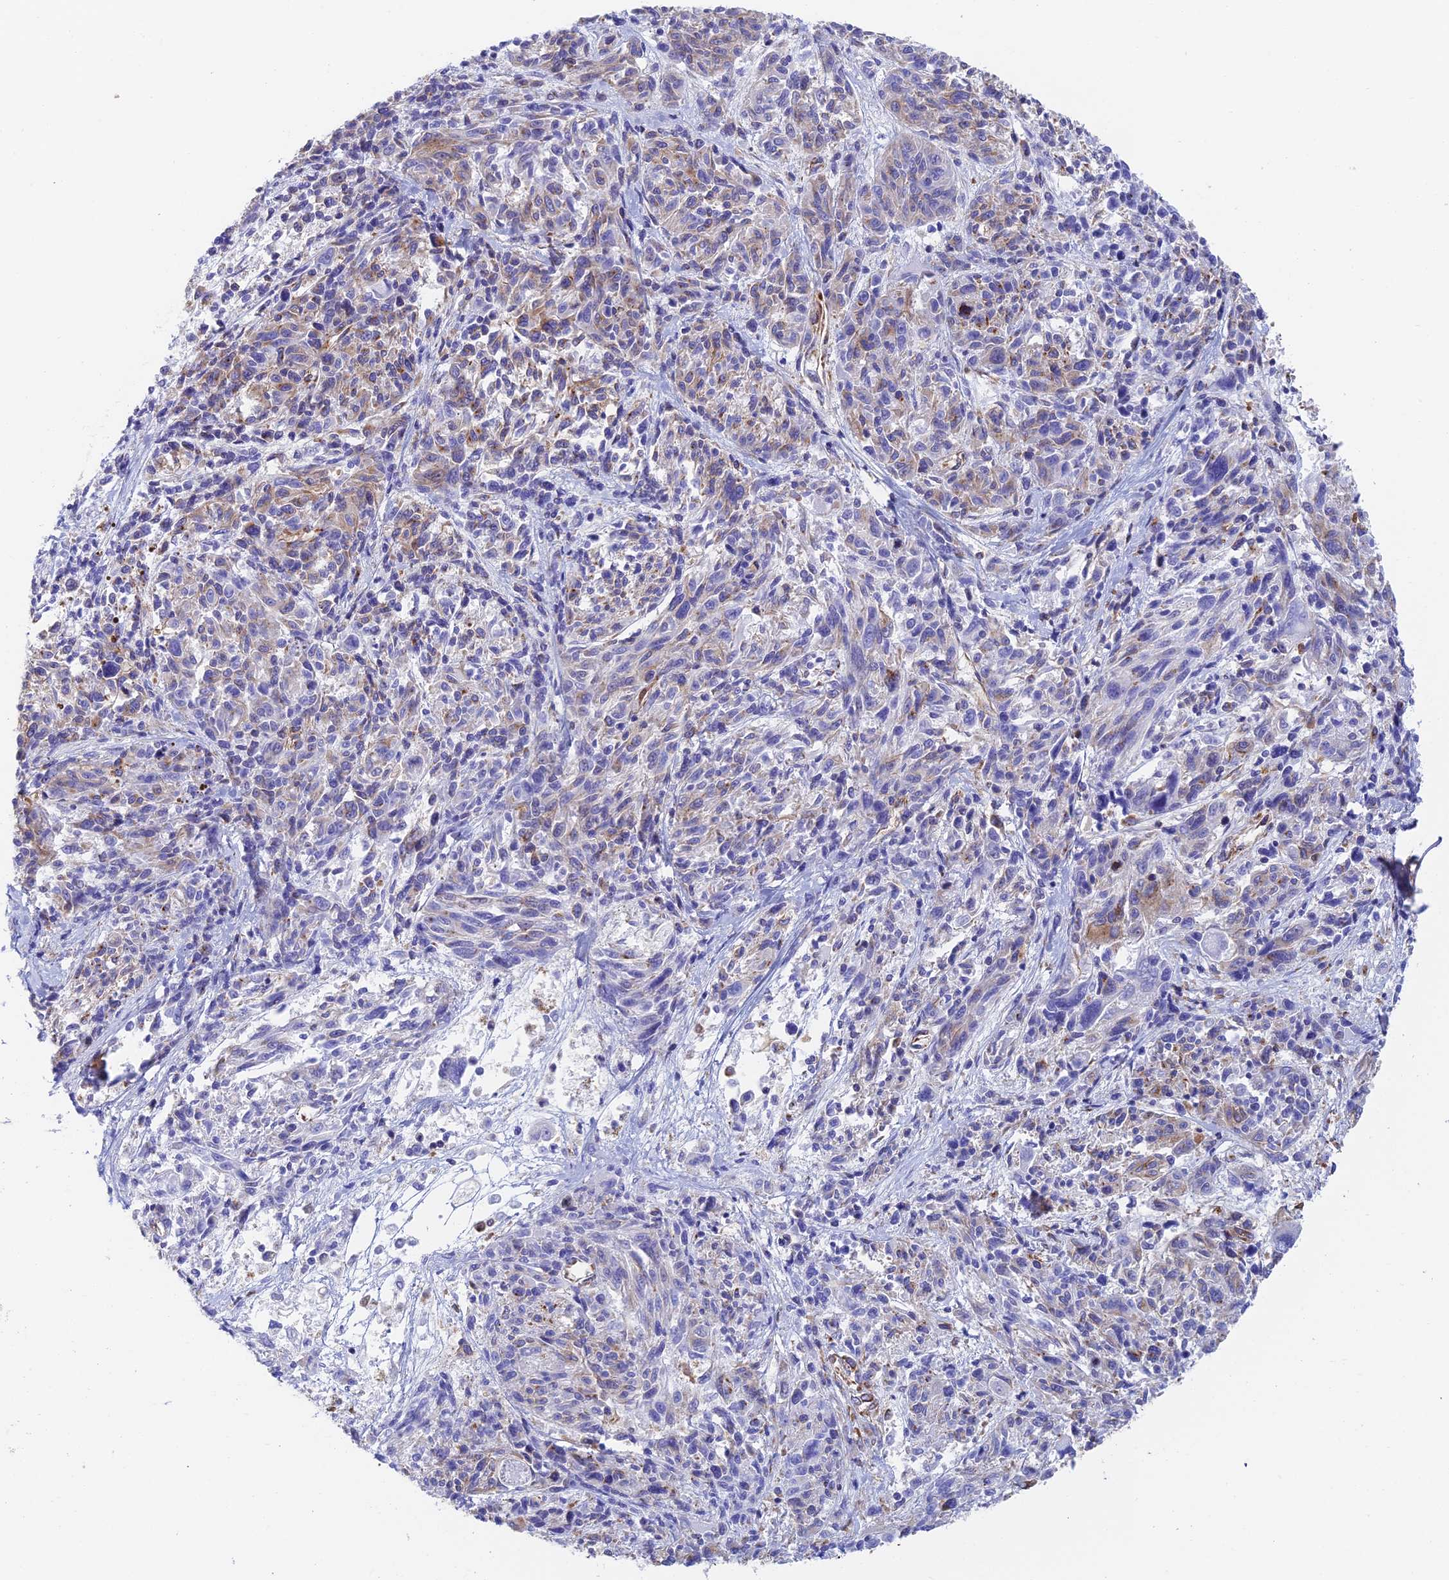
{"staining": {"intensity": "weak", "quantity": "<25%", "location": "cytoplasmic/membranous"}, "tissue": "melanoma", "cell_type": "Tumor cells", "image_type": "cancer", "snomed": [{"axis": "morphology", "description": "Malignant melanoma, NOS"}, {"axis": "topography", "description": "Skin"}], "caption": "High magnification brightfield microscopy of malignant melanoma stained with DAB (3,3'-diaminobenzidine) (brown) and counterstained with hematoxylin (blue): tumor cells show no significant staining. The staining was performed using DAB (3,3'-diaminobenzidine) to visualize the protein expression in brown, while the nuclei were stained in blue with hematoxylin (Magnification: 20x).", "gene": "DCTN2", "patient": {"sex": "male", "age": 53}}